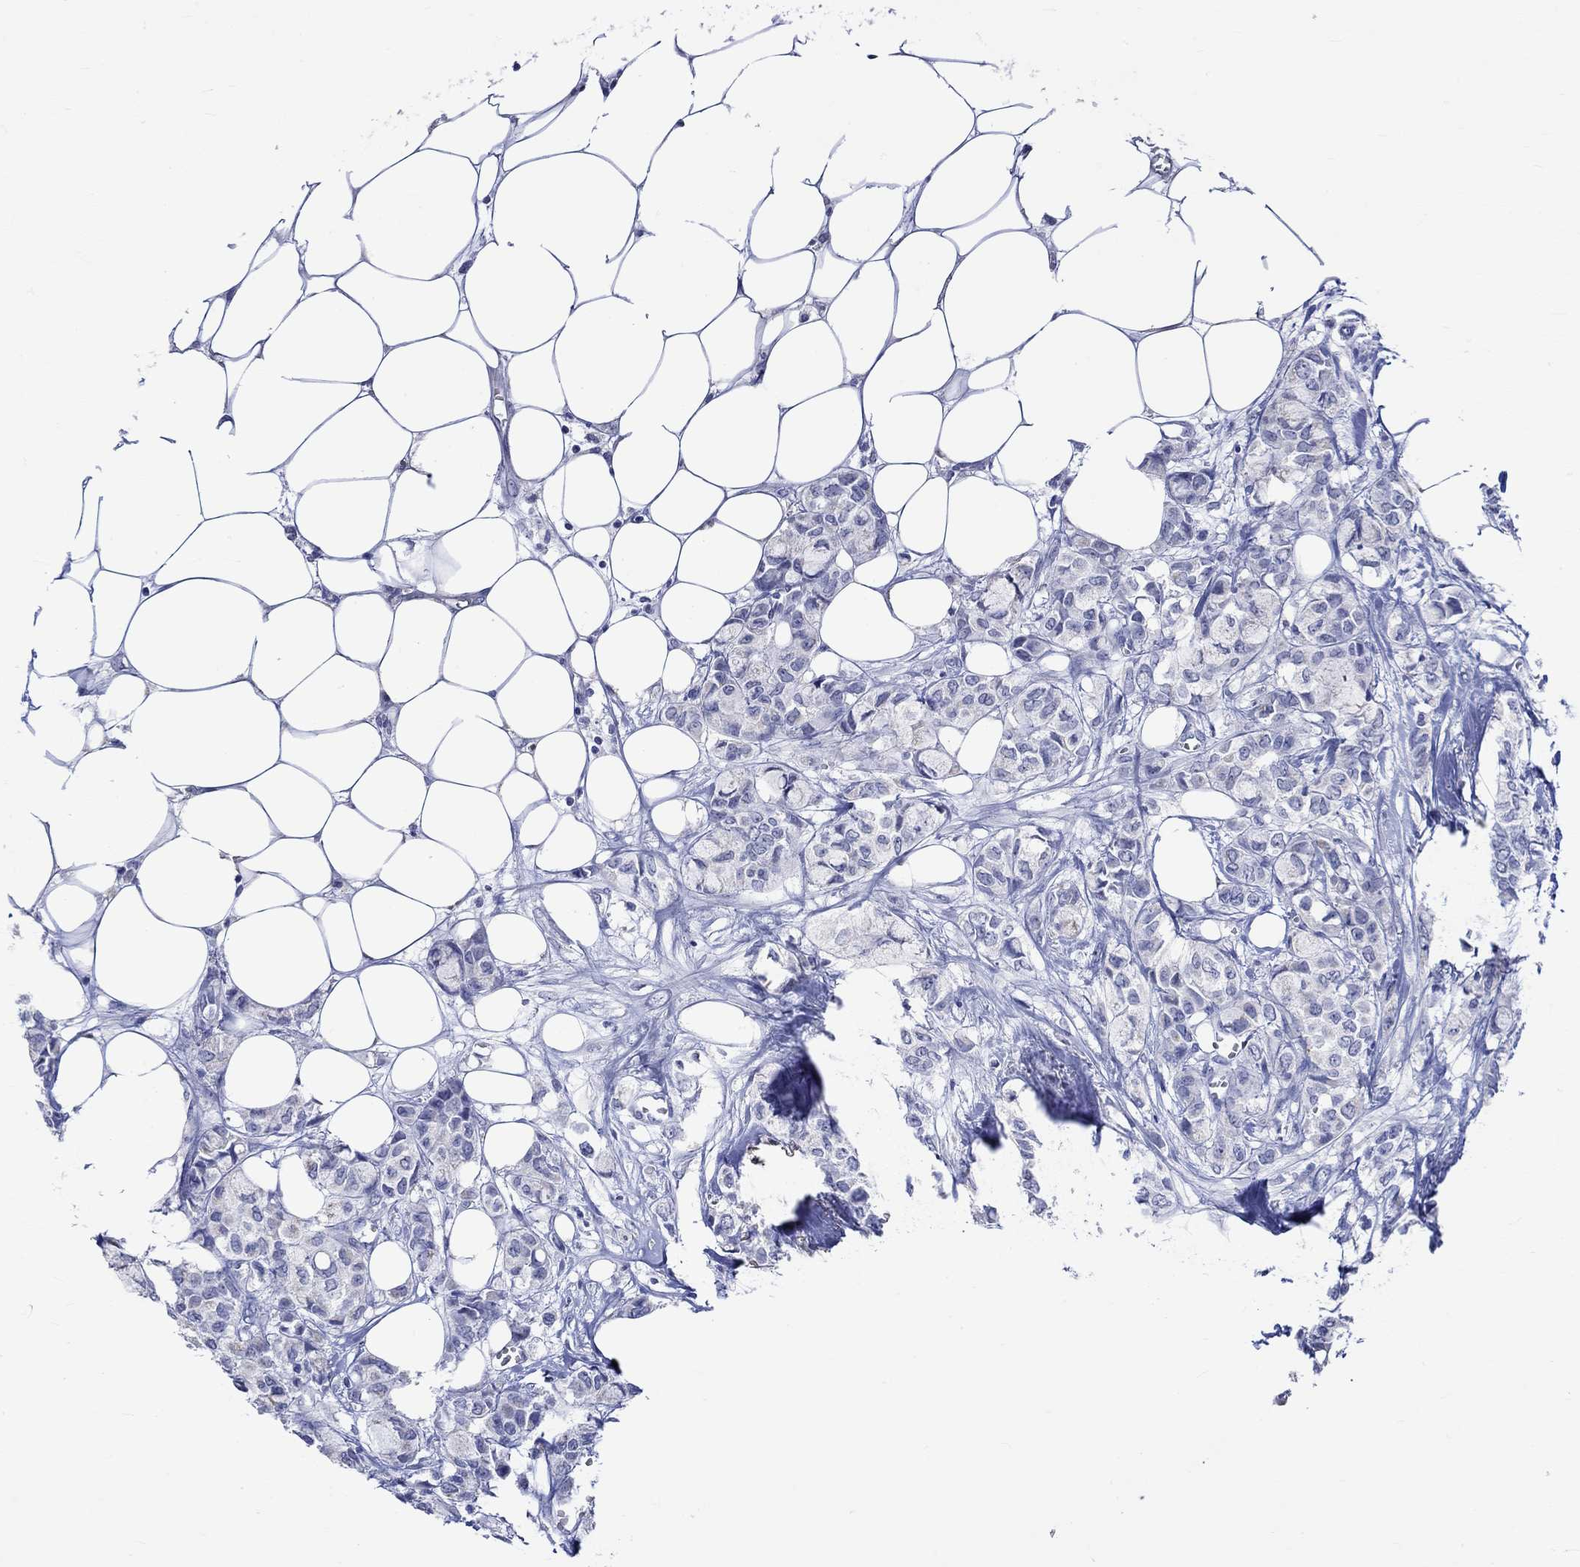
{"staining": {"intensity": "negative", "quantity": "none", "location": "none"}, "tissue": "breast cancer", "cell_type": "Tumor cells", "image_type": "cancer", "snomed": [{"axis": "morphology", "description": "Duct carcinoma"}, {"axis": "topography", "description": "Breast"}], "caption": "An immunohistochemistry micrograph of breast infiltrating ductal carcinoma is shown. There is no staining in tumor cells of breast infiltrating ductal carcinoma.", "gene": "KLHL35", "patient": {"sex": "female", "age": 85}}